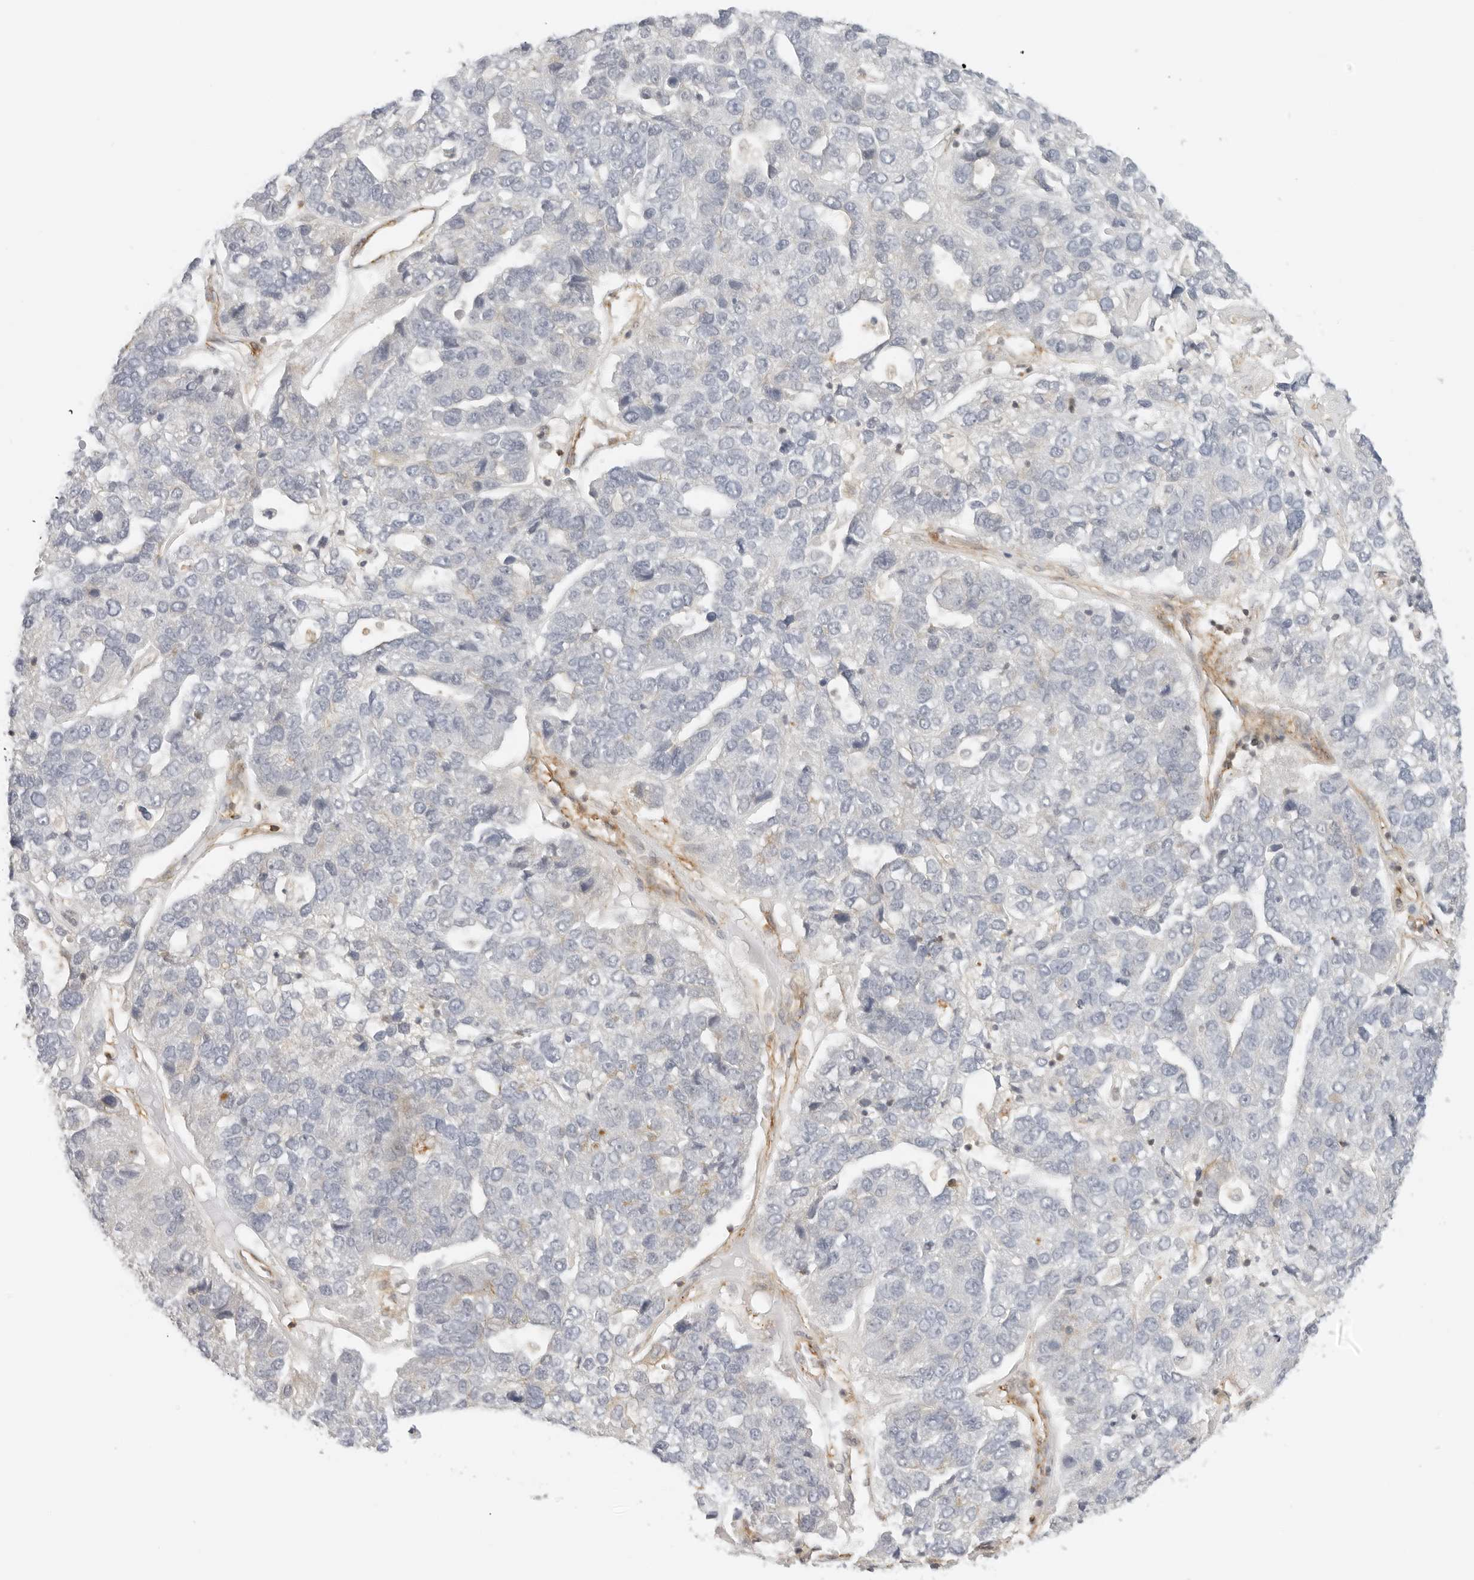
{"staining": {"intensity": "negative", "quantity": "none", "location": "none"}, "tissue": "pancreatic cancer", "cell_type": "Tumor cells", "image_type": "cancer", "snomed": [{"axis": "morphology", "description": "Adenocarcinoma, NOS"}, {"axis": "topography", "description": "Pancreas"}], "caption": "Pancreatic cancer (adenocarcinoma) was stained to show a protein in brown. There is no significant expression in tumor cells. (Brightfield microscopy of DAB immunohistochemistry (IHC) at high magnification).", "gene": "OSCP1", "patient": {"sex": "female", "age": 61}}